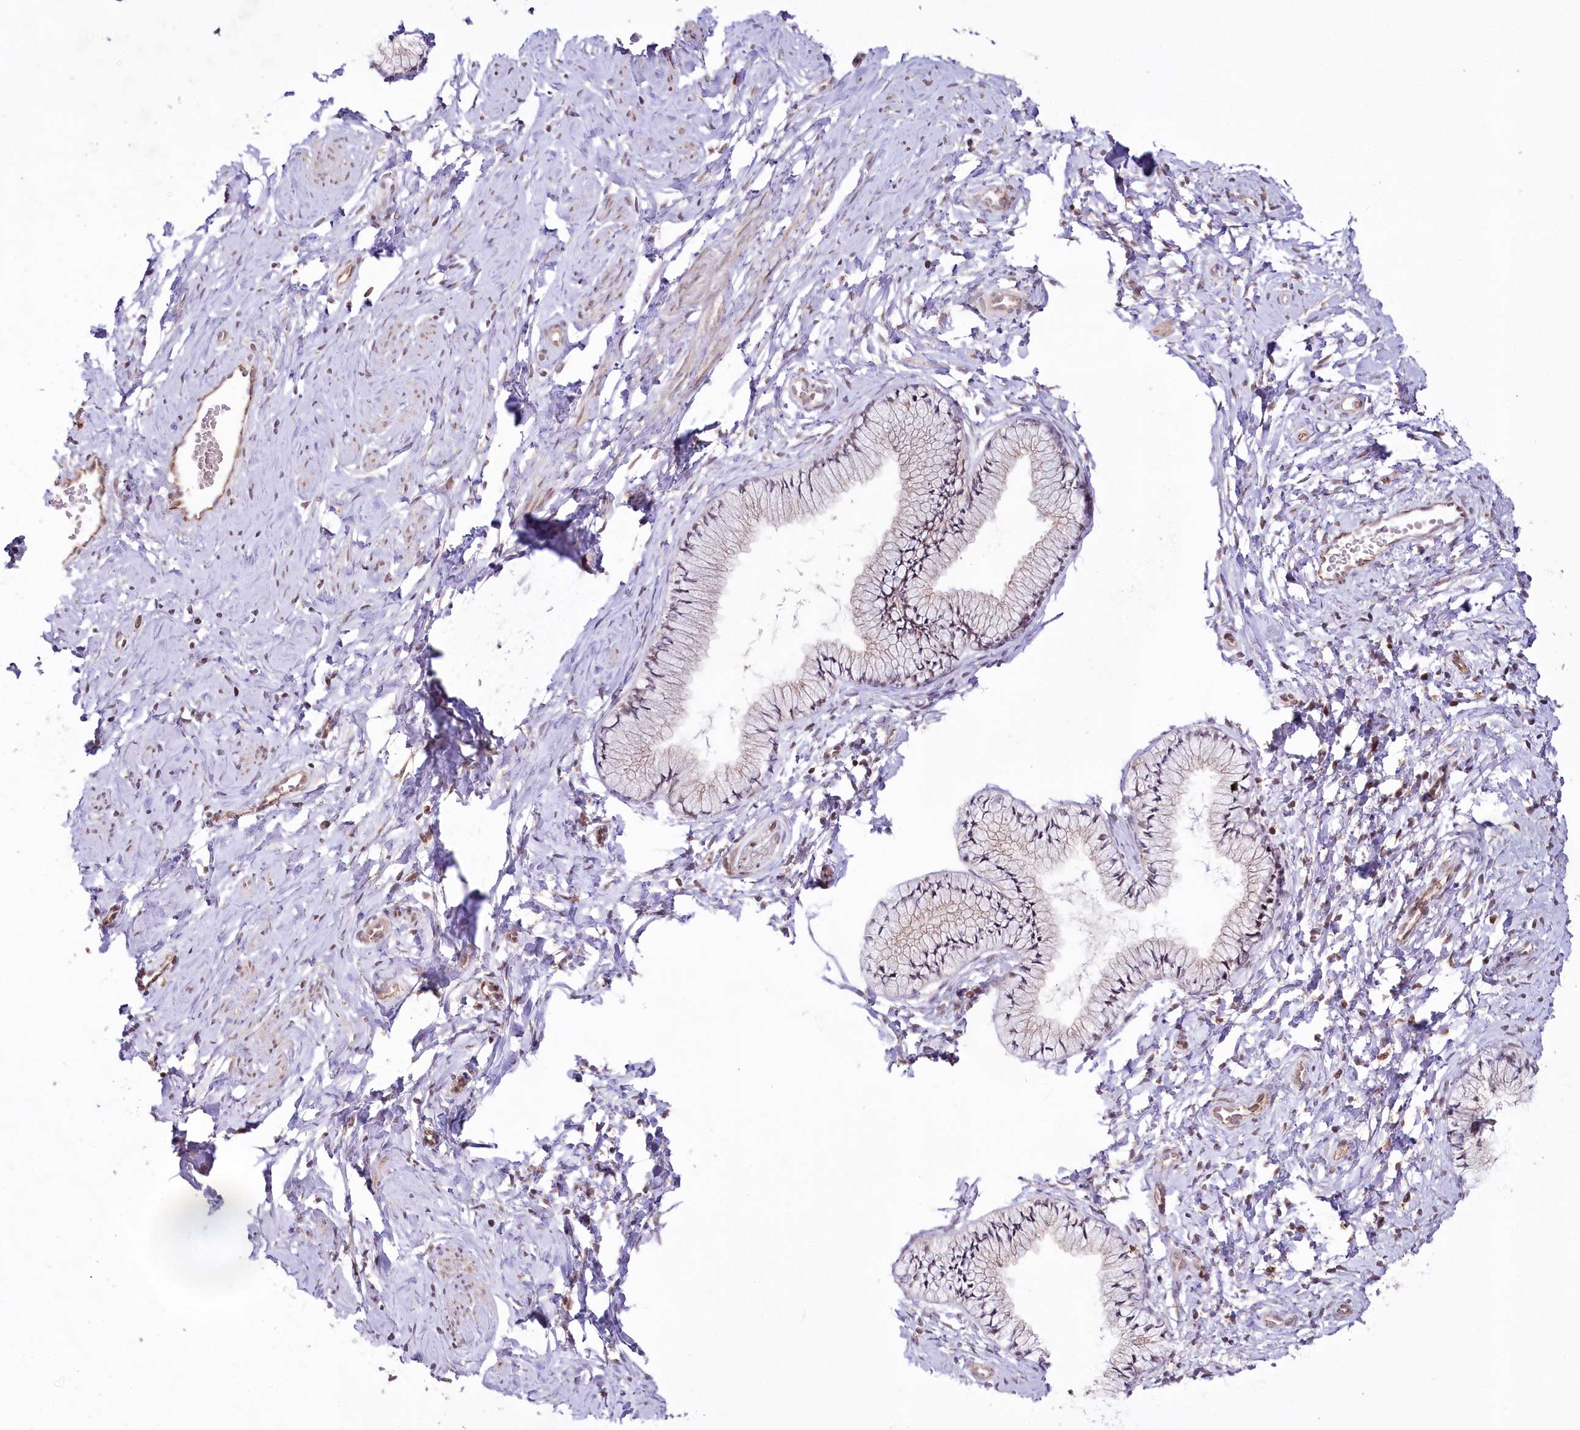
{"staining": {"intensity": "weak", "quantity": "<25%", "location": "cytoplasmic/membranous"}, "tissue": "cervix", "cell_type": "Glandular cells", "image_type": "normal", "snomed": [{"axis": "morphology", "description": "Normal tissue, NOS"}, {"axis": "topography", "description": "Cervix"}], "caption": "Cervix stained for a protein using immunohistochemistry displays no positivity glandular cells.", "gene": "ALKBH8", "patient": {"sex": "female", "age": 33}}